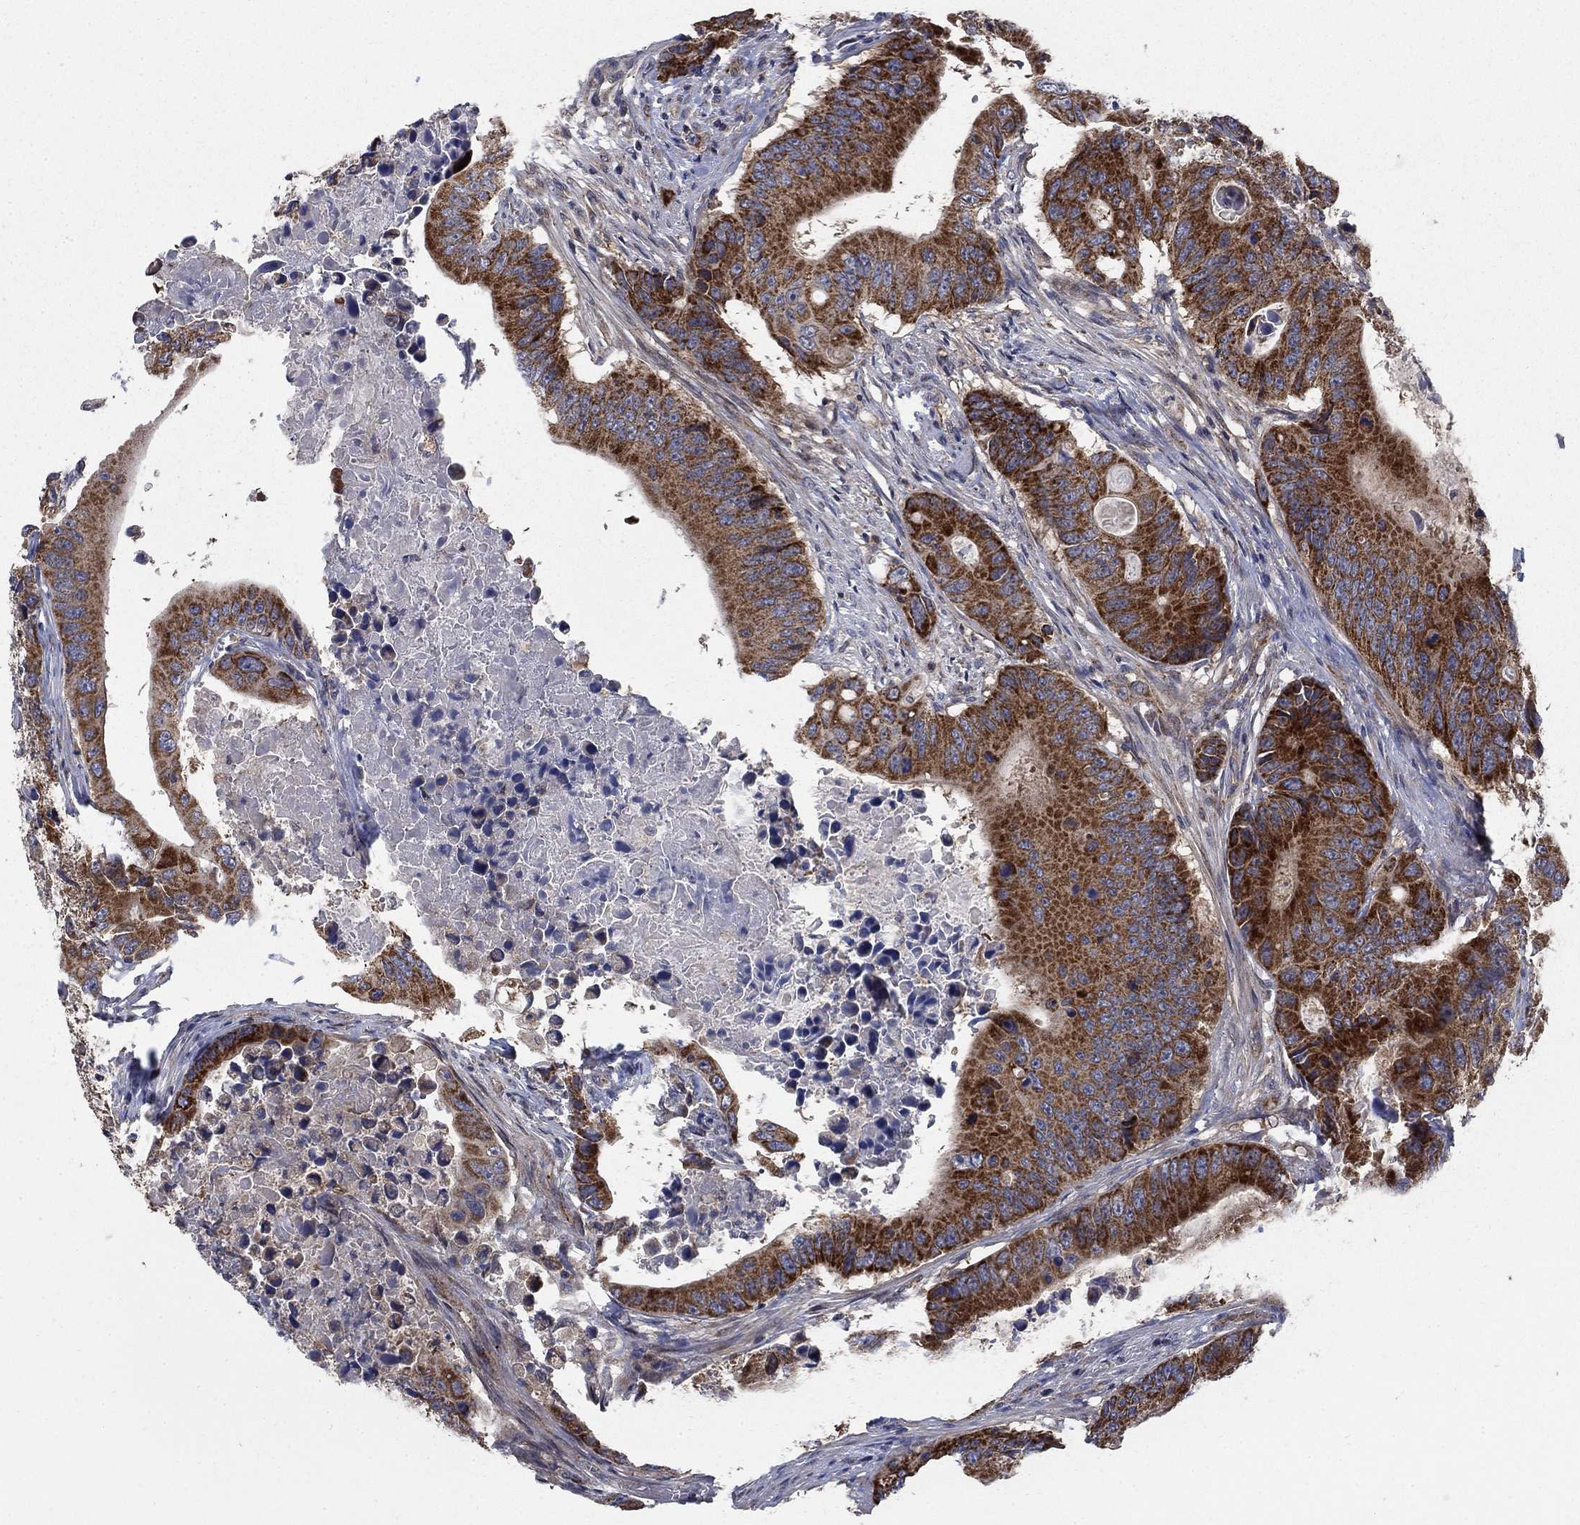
{"staining": {"intensity": "strong", "quantity": ">75%", "location": "cytoplasmic/membranous"}, "tissue": "colorectal cancer", "cell_type": "Tumor cells", "image_type": "cancer", "snomed": [{"axis": "morphology", "description": "Adenocarcinoma, NOS"}, {"axis": "topography", "description": "Colon"}], "caption": "A high amount of strong cytoplasmic/membranous staining is present in approximately >75% of tumor cells in adenocarcinoma (colorectal) tissue. (Brightfield microscopy of DAB IHC at high magnification).", "gene": "NME7", "patient": {"sex": "female", "age": 90}}